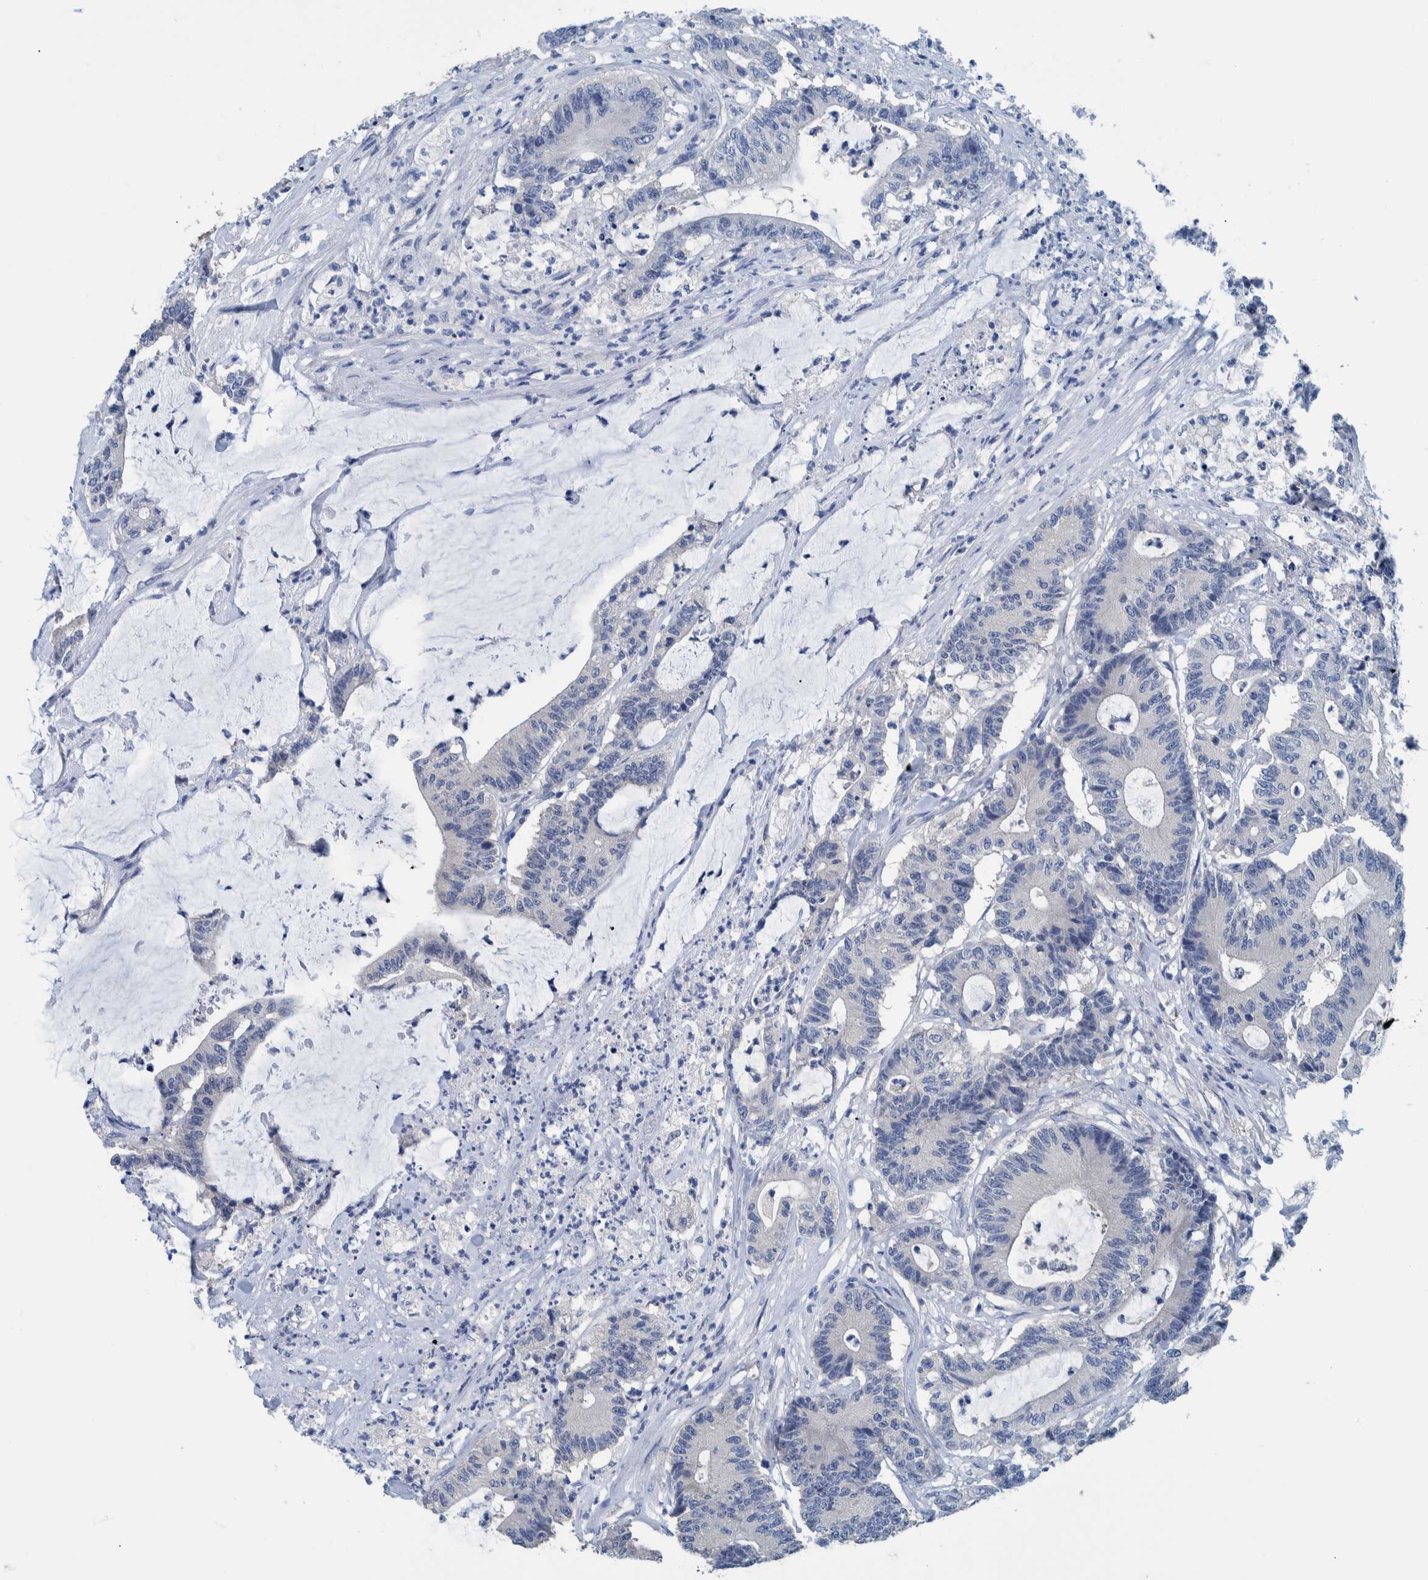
{"staining": {"intensity": "negative", "quantity": "none", "location": "none"}, "tissue": "colorectal cancer", "cell_type": "Tumor cells", "image_type": "cancer", "snomed": [{"axis": "morphology", "description": "Adenocarcinoma, NOS"}, {"axis": "topography", "description": "Colon"}], "caption": "A micrograph of human colorectal cancer (adenocarcinoma) is negative for staining in tumor cells.", "gene": "IDO1", "patient": {"sex": "female", "age": 84}}